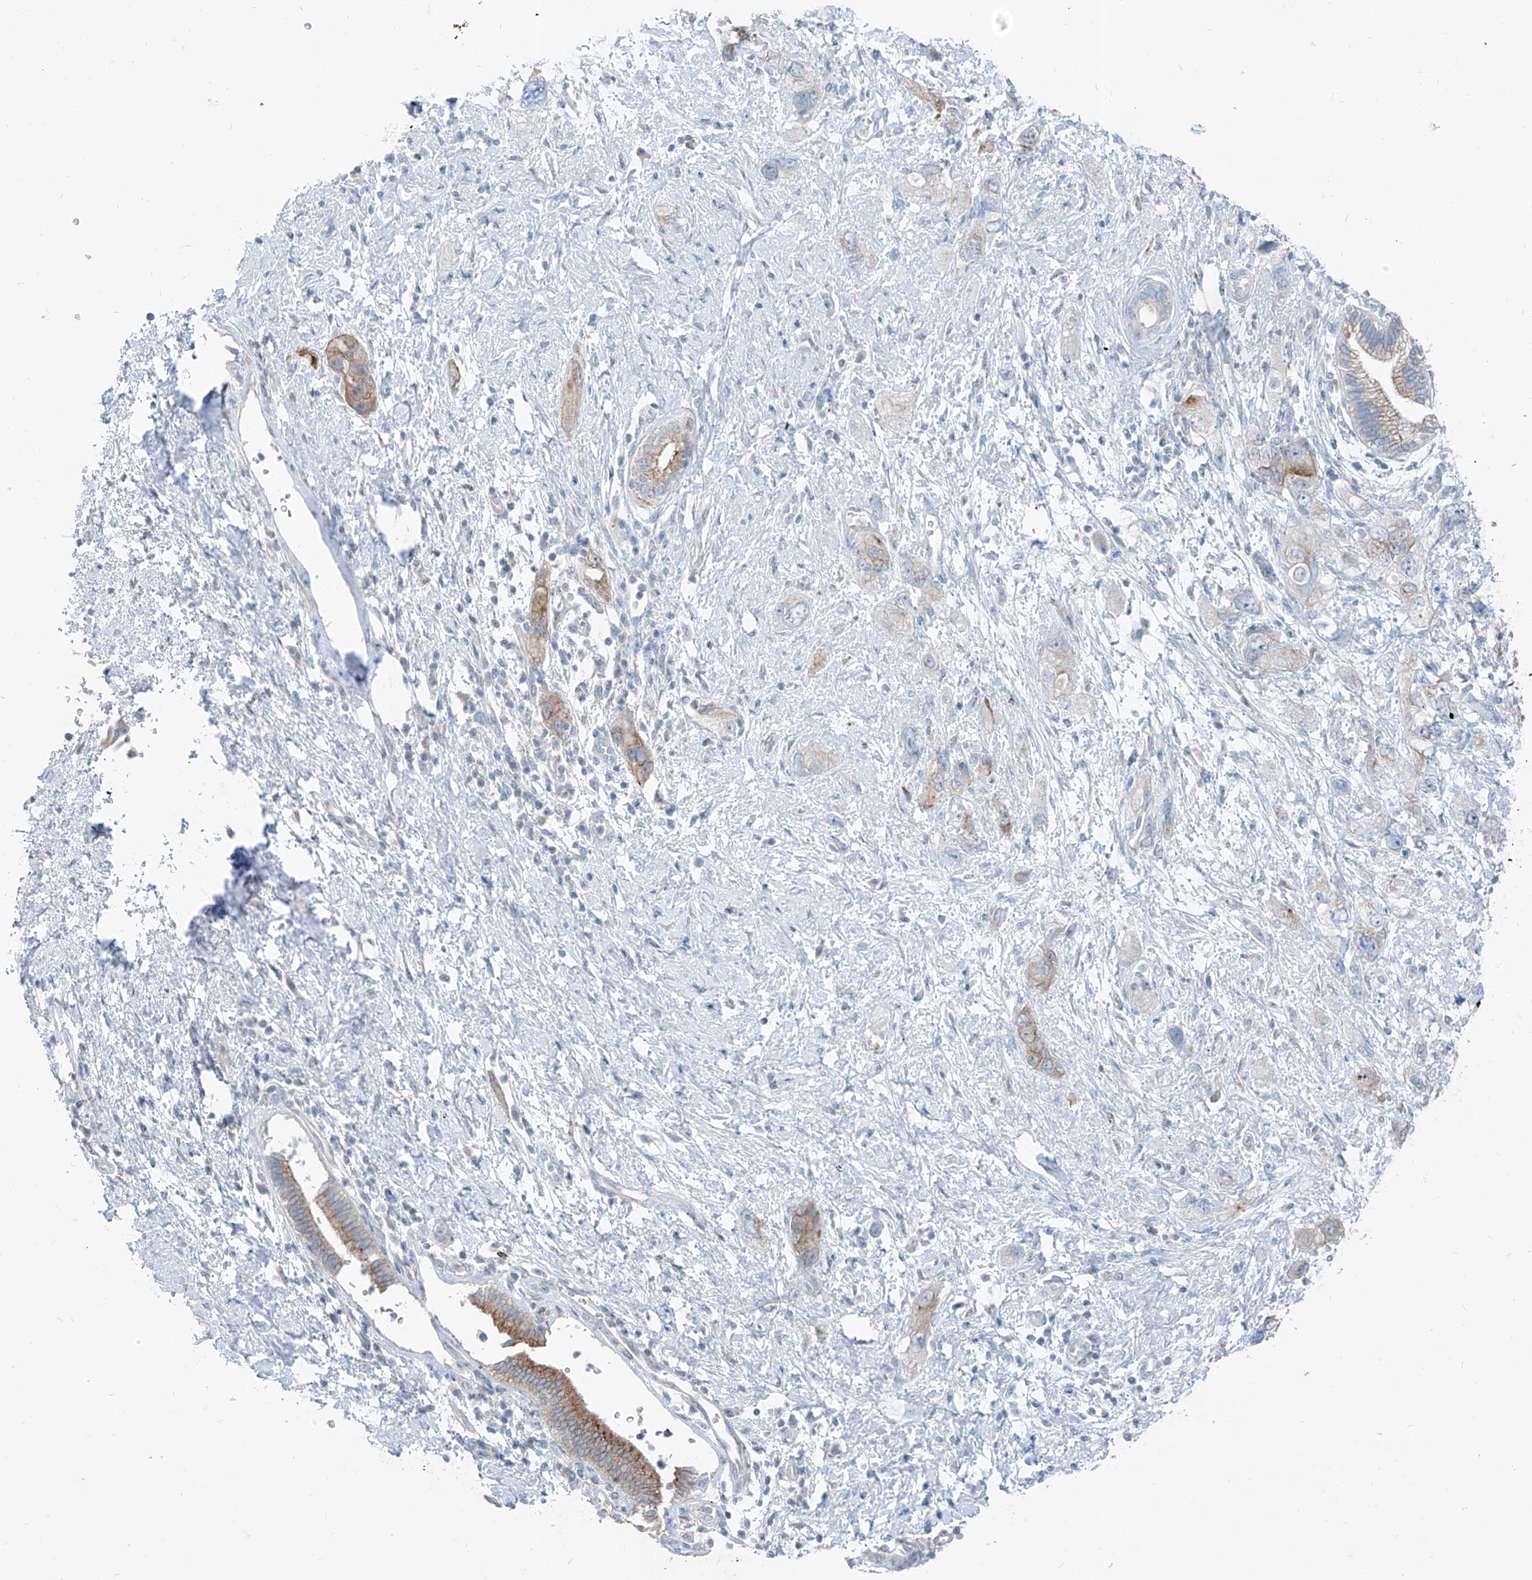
{"staining": {"intensity": "moderate", "quantity": "<25%", "location": "cytoplasmic/membranous"}, "tissue": "pancreatic cancer", "cell_type": "Tumor cells", "image_type": "cancer", "snomed": [{"axis": "morphology", "description": "Adenocarcinoma, NOS"}, {"axis": "topography", "description": "Pancreas"}], "caption": "Immunohistochemical staining of human pancreatic cancer shows low levels of moderate cytoplasmic/membranous protein positivity in approximately <25% of tumor cells.", "gene": "GPR137C", "patient": {"sex": "female", "age": 73}}